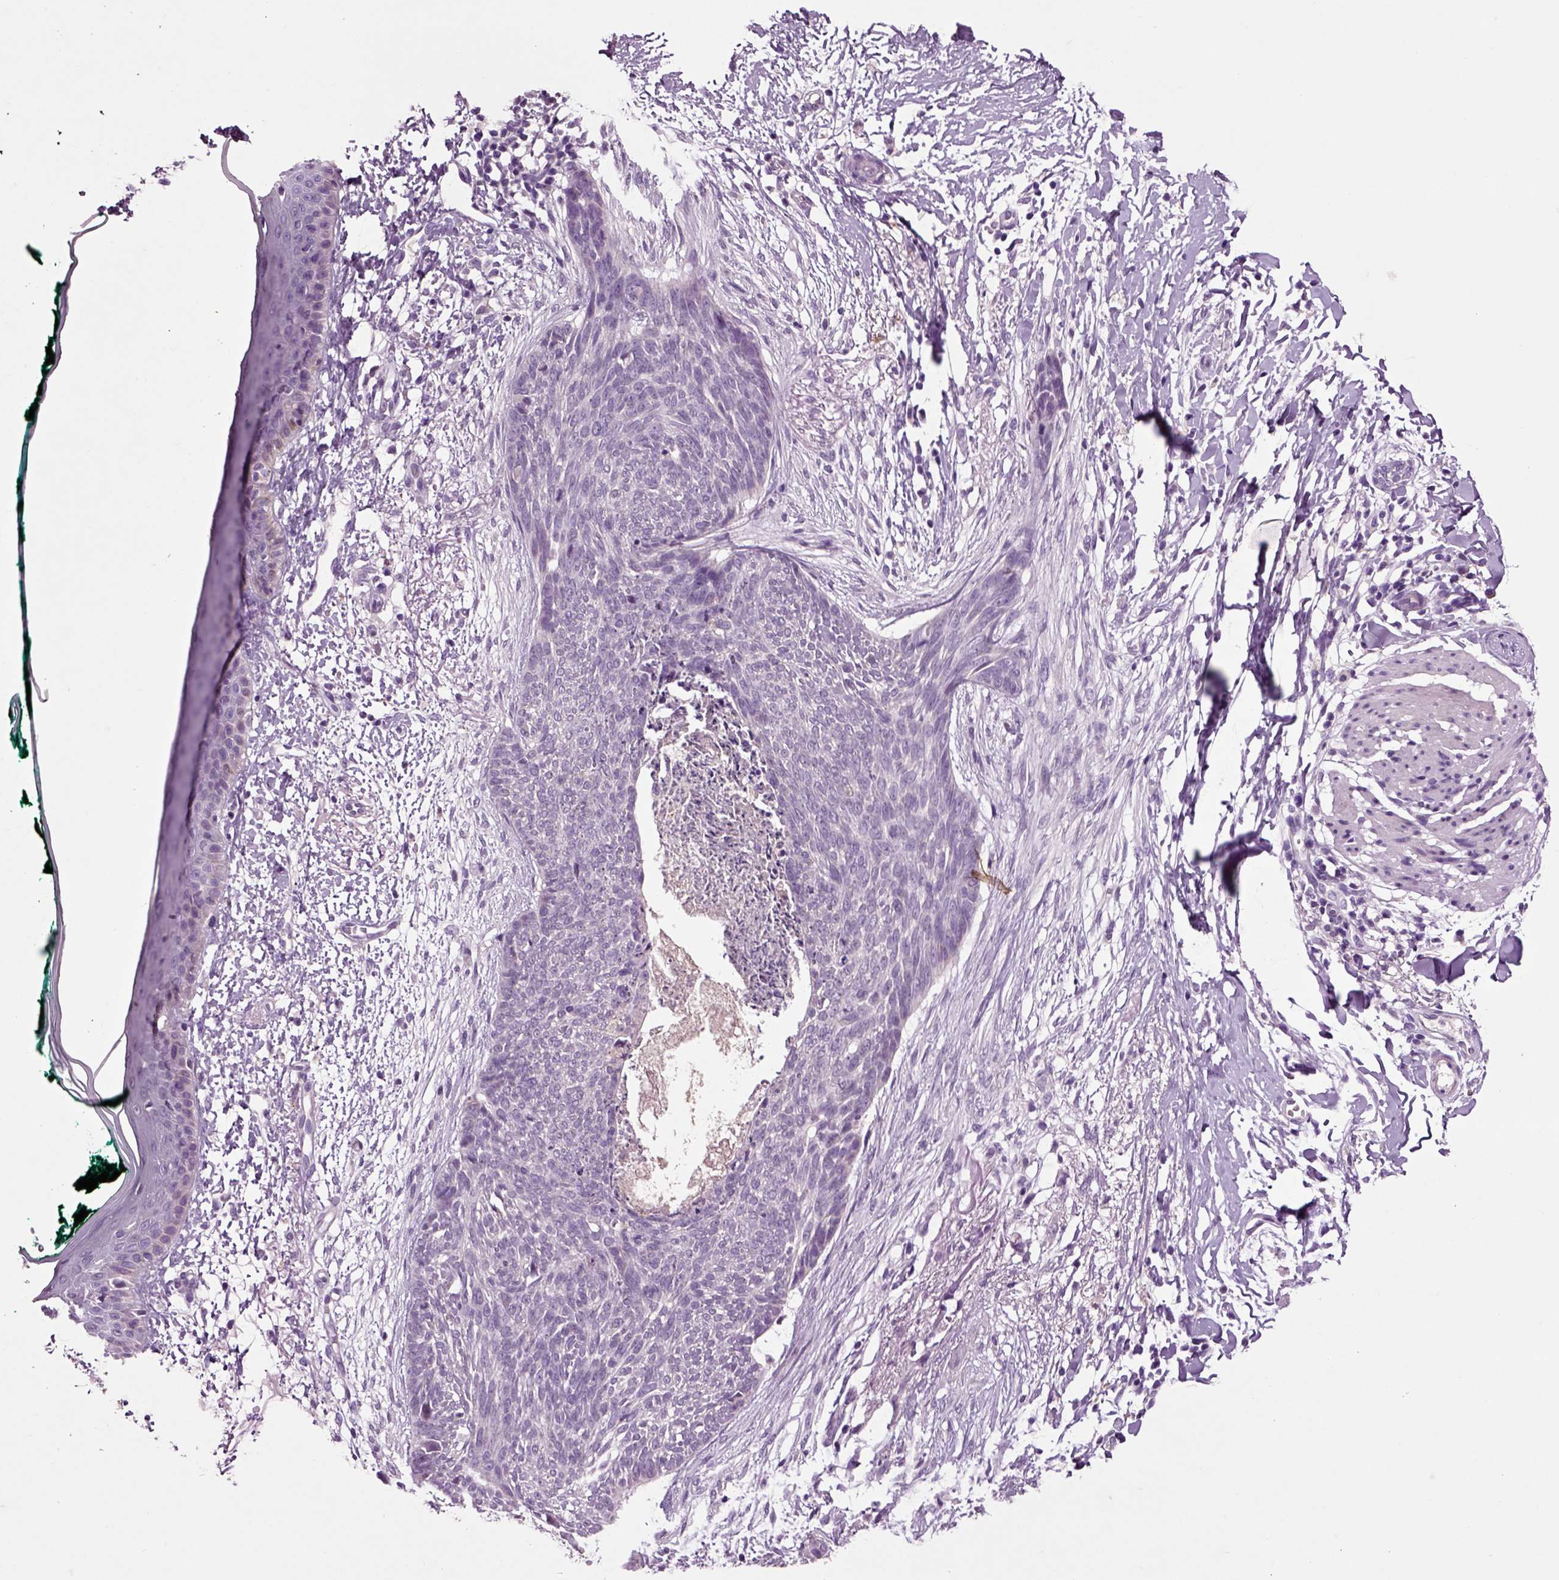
{"staining": {"intensity": "negative", "quantity": "none", "location": "none"}, "tissue": "skin cancer", "cell_type": "Tumor cells", "image_type": "cancer", "snomed": [{"axis": "morphology", "description": "Normal tissue, NOS"}, {"axis": "morphology", "description": "Basal cell carcinoma"}, {"axis": "topography", "description": "Skin"}], "caption": "DAB immunohistochemical staining of human basal cell carcinoma (skin) demonstrates no significant positivity in tumor cells.", "gene": "CRHR1", "patient": {"sex": "male", "age": 84}}